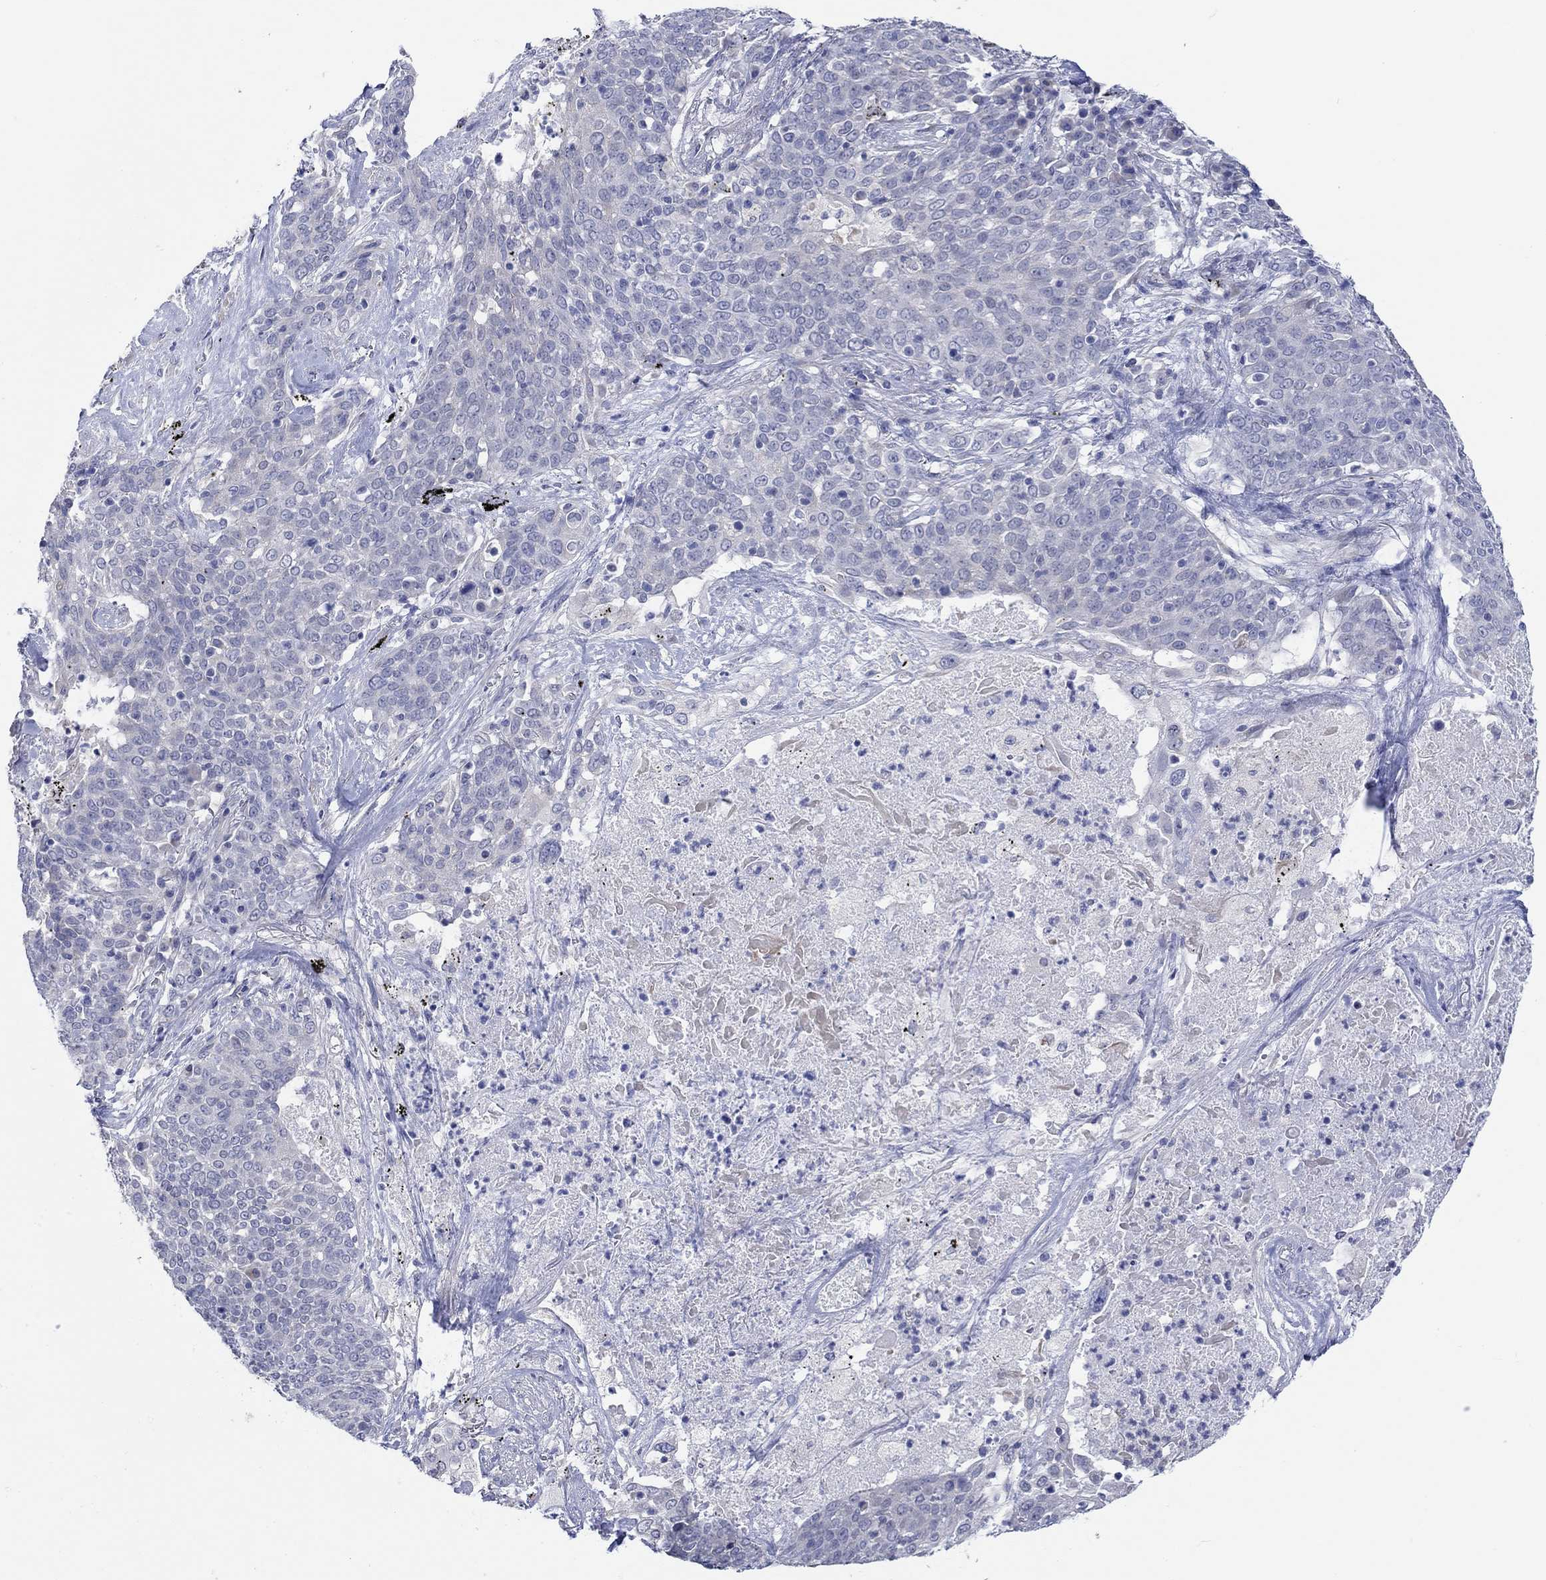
{"staining": {"intensity": "negative", "quantity": "none", "location": "none"}, "tissue": "lung cancer", "cell_type": "Tumor cells", "image_type": "cancer", "snomed": [{"axis": "morphology", "description": "Squamous cell carcinoma, NOS"}, {"axis": "topography", "description": "Lung"}], "caption": "Lung cancer stained for a protein using immunohistochemistry reveals no expression tumor cells.", "gene": "KRT222", "patient": {"sex": "male", "age": 82}}